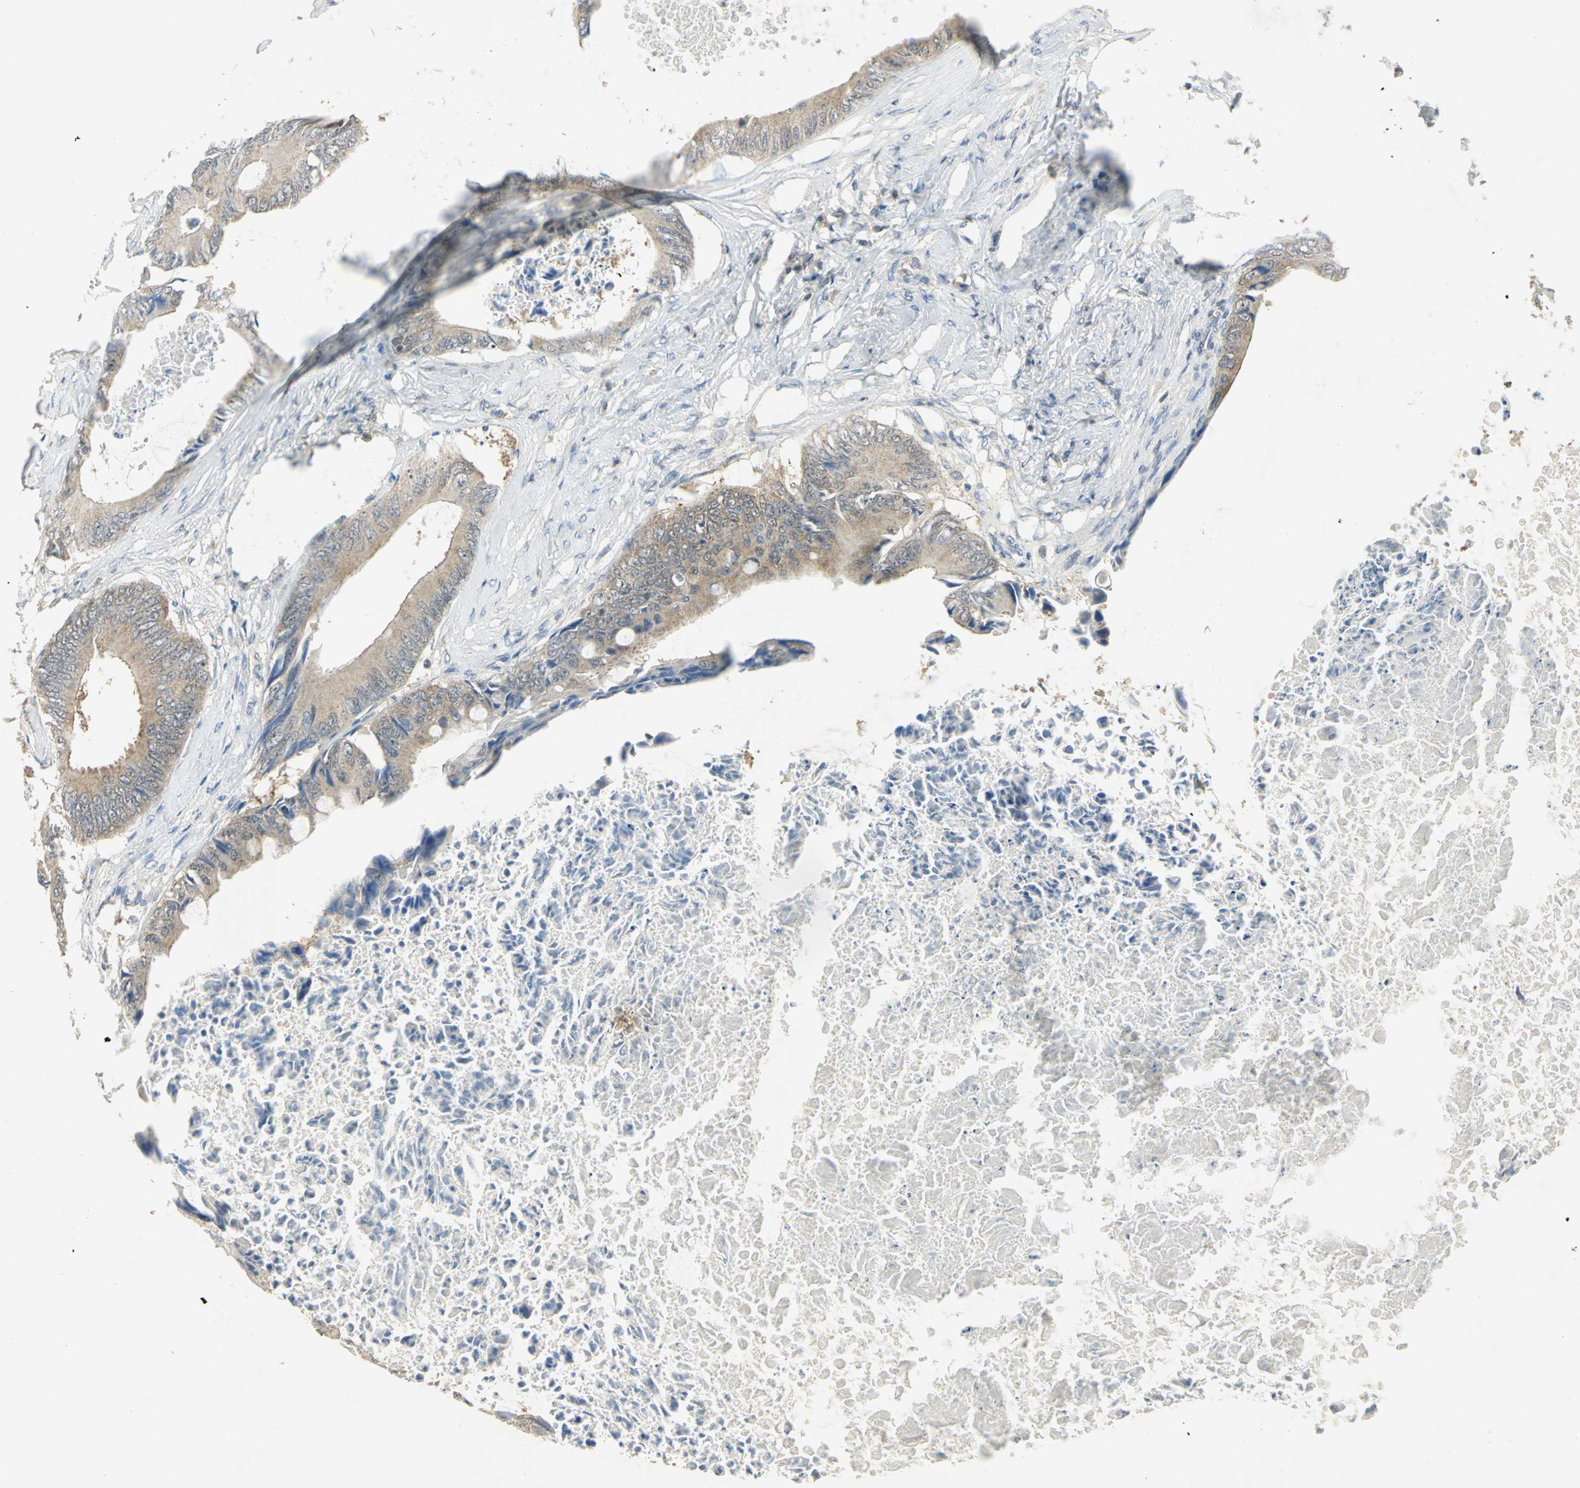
{"staining": {"intensity": "weak", "quantity": ">75%", "location": "cytoplasmic/membranous"}, "tissue": "colorectal cancer", "cell_type": "Tumor cells", "image_type": "cancer", "snomed": [{"axis": "morphology", "description": "Normal tissue, NOS"}, {"axis": "morphology", "description": "Adenocarcinoma, NOS"}, {"axis": "topography", "description": "Rectum"}, {"axis": "topography", "description": "Peripheral nerve tissue"}], "caption": "Brown immunohistochemical staining in colorectal adenocarcinoma demonstrates weak cytoplasmic/membranous staining in approximately >75% of tumor cells.", "gene": "PPIA", "patient": {"sex": "female", "age": 77}}